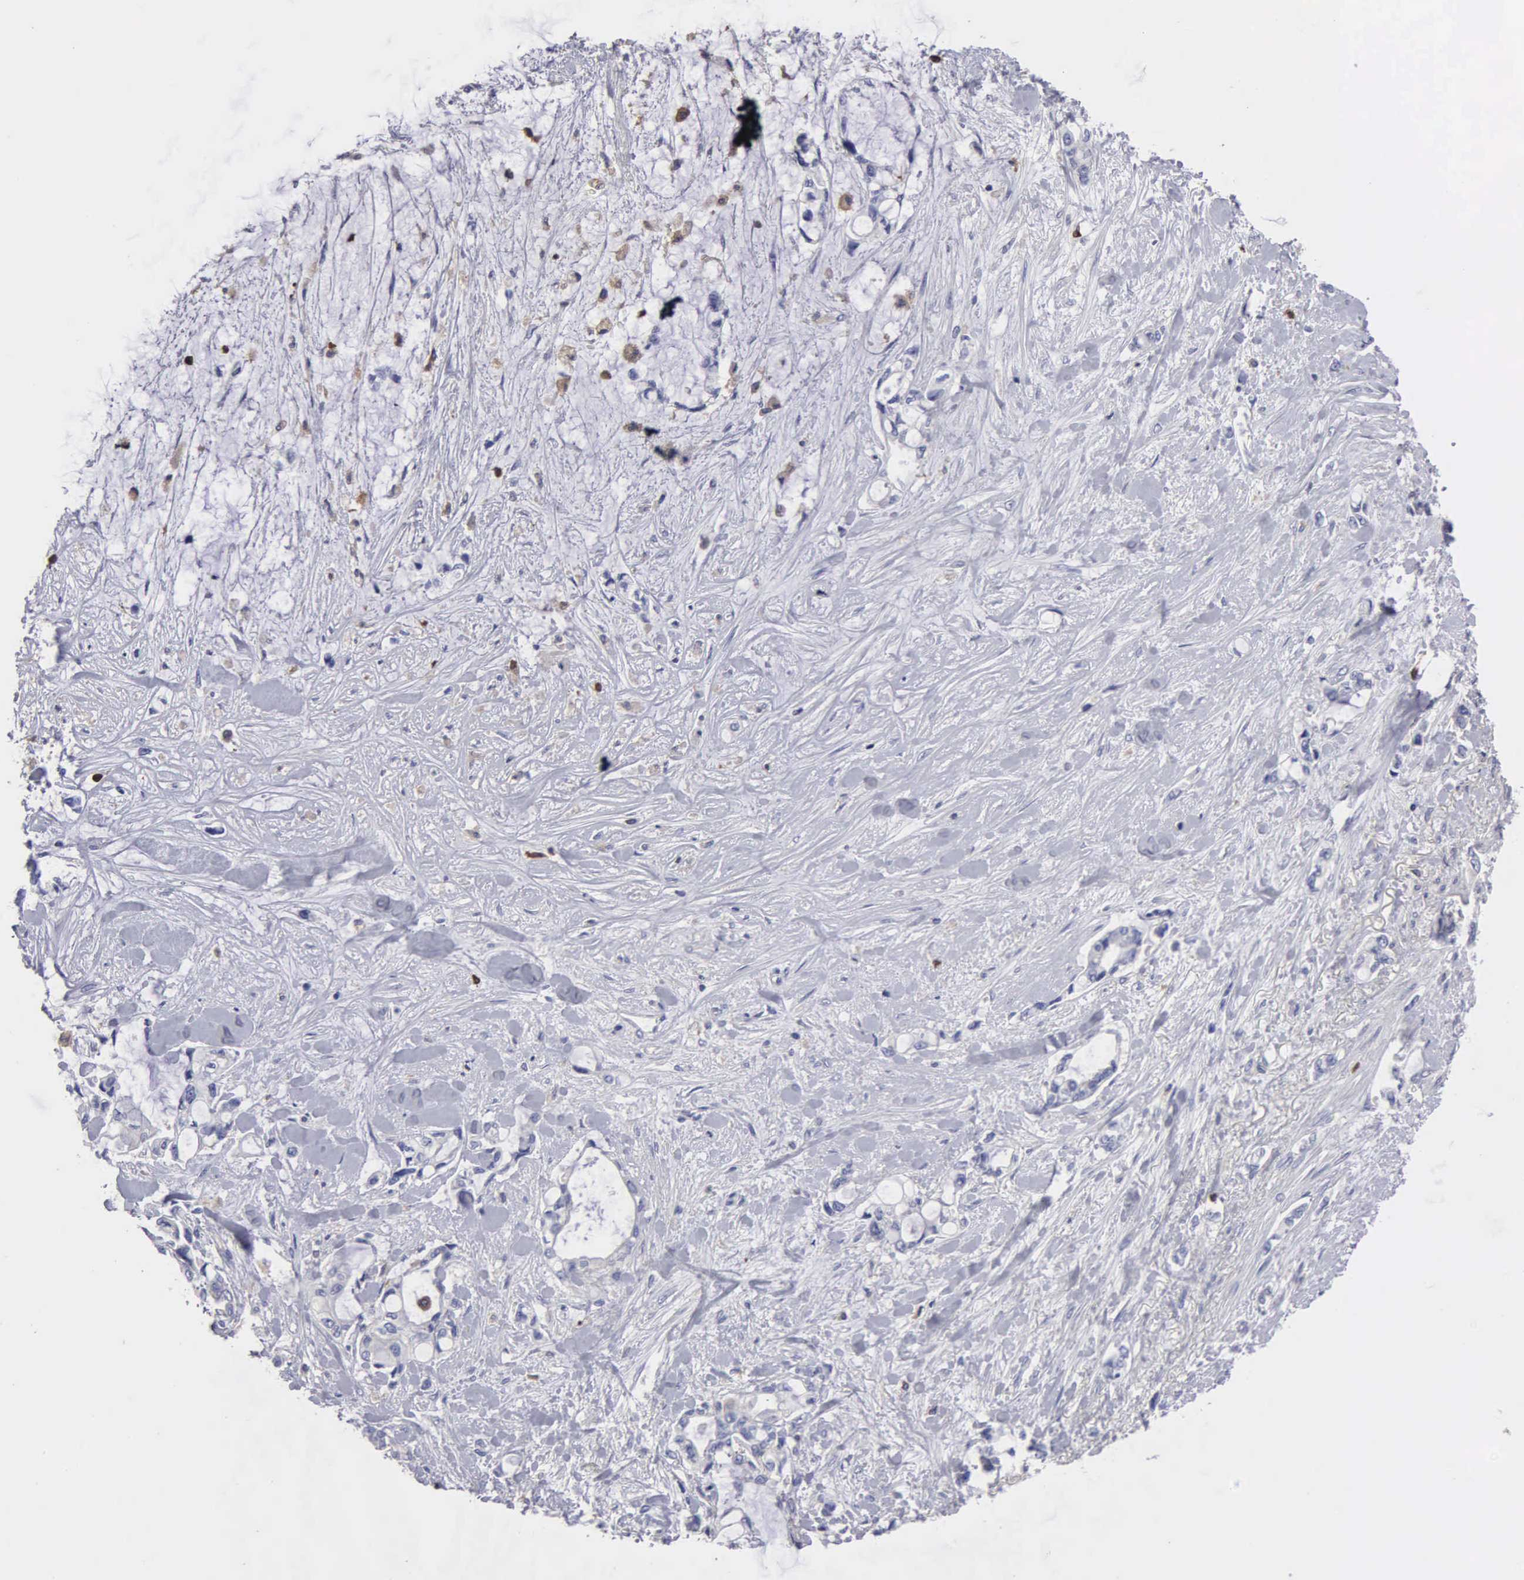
{"staining": {"intensity": "negative", "quantity": "none", "location": "none"}, "tissue": "pancreatic cancer", "cell_type": "Tumor cells", "image_type": "cancer", "snomed": [{"axis": "morphology", "description": "Adenocarcinoma, NOS"}, {"axis": "topography", "description": "Pancreas"}], "caption": "Histopathology image shows no protein staining in tumor cells of adenocarcinoma (pancreatic) tissue. The staining is performed using DAB (3,3'-diaminobenzidine) brown chromogen with nuclei counter-stained in using hematoxylin.", "gene": "G6PD", "patient": {"sex": "female", "age": 70}}